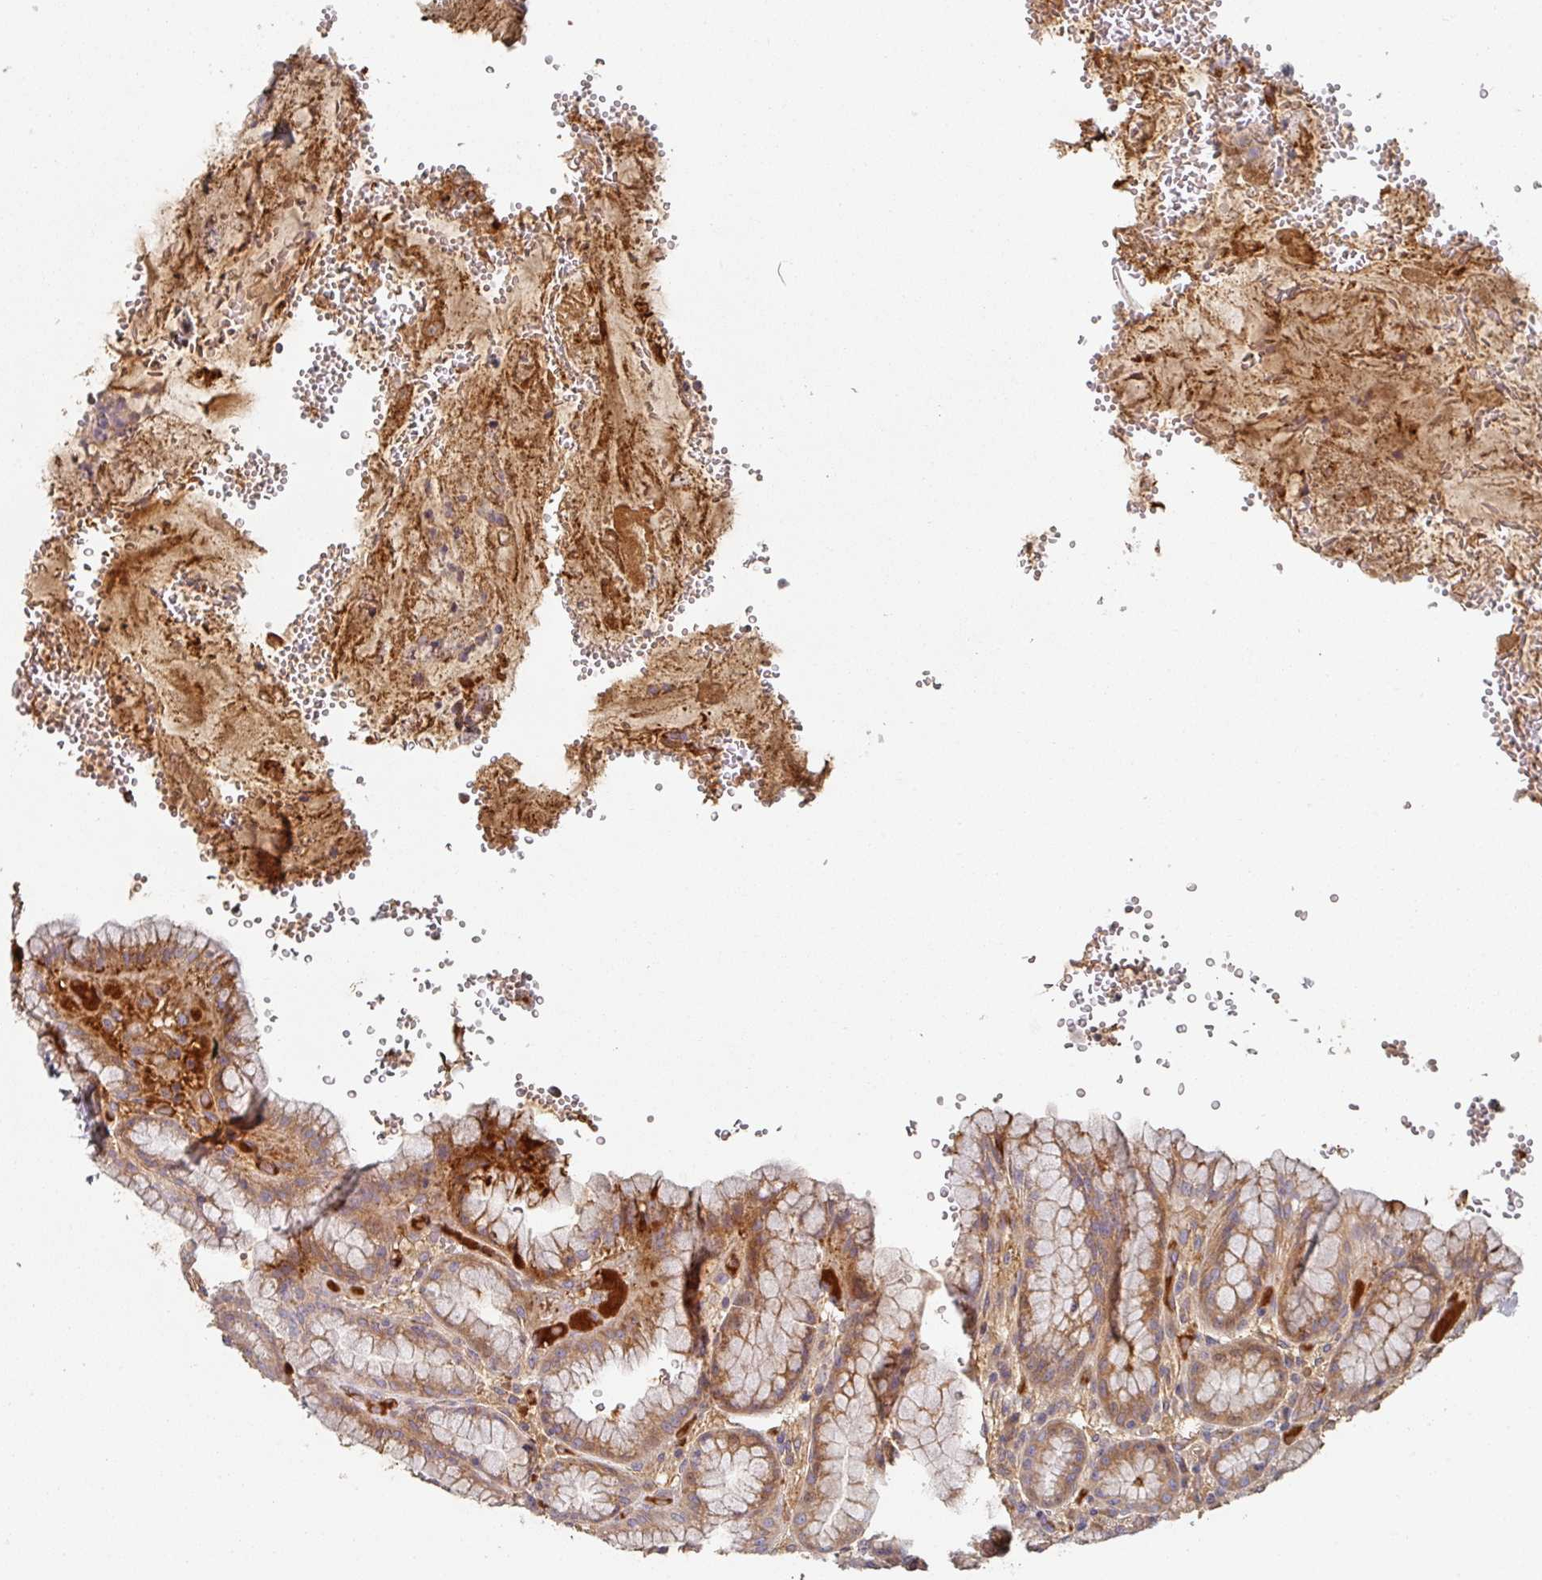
{"staining": {"intensity": "moderate", "quantity": "25%-75%", "location": "cytoplasmic/membranous"}, "tissue": "stomach", "cell_type": "Glandular cells", "image_type": "normal", "snomed": [{"axis": "morphology", "description": "Normal tissue, NOS"}, {"axis": "topography", "description": "Stomach, upper"}], "caption": "This photomicrograph demonstrates immunohistochemistry staining of benign human stomach, with medium moderate cytoplasmic/membranous expression in about 25%-75% of glandular cells.", "gene": "ENSG00000249773", "patient": {"sex": "male", "age": 52}}